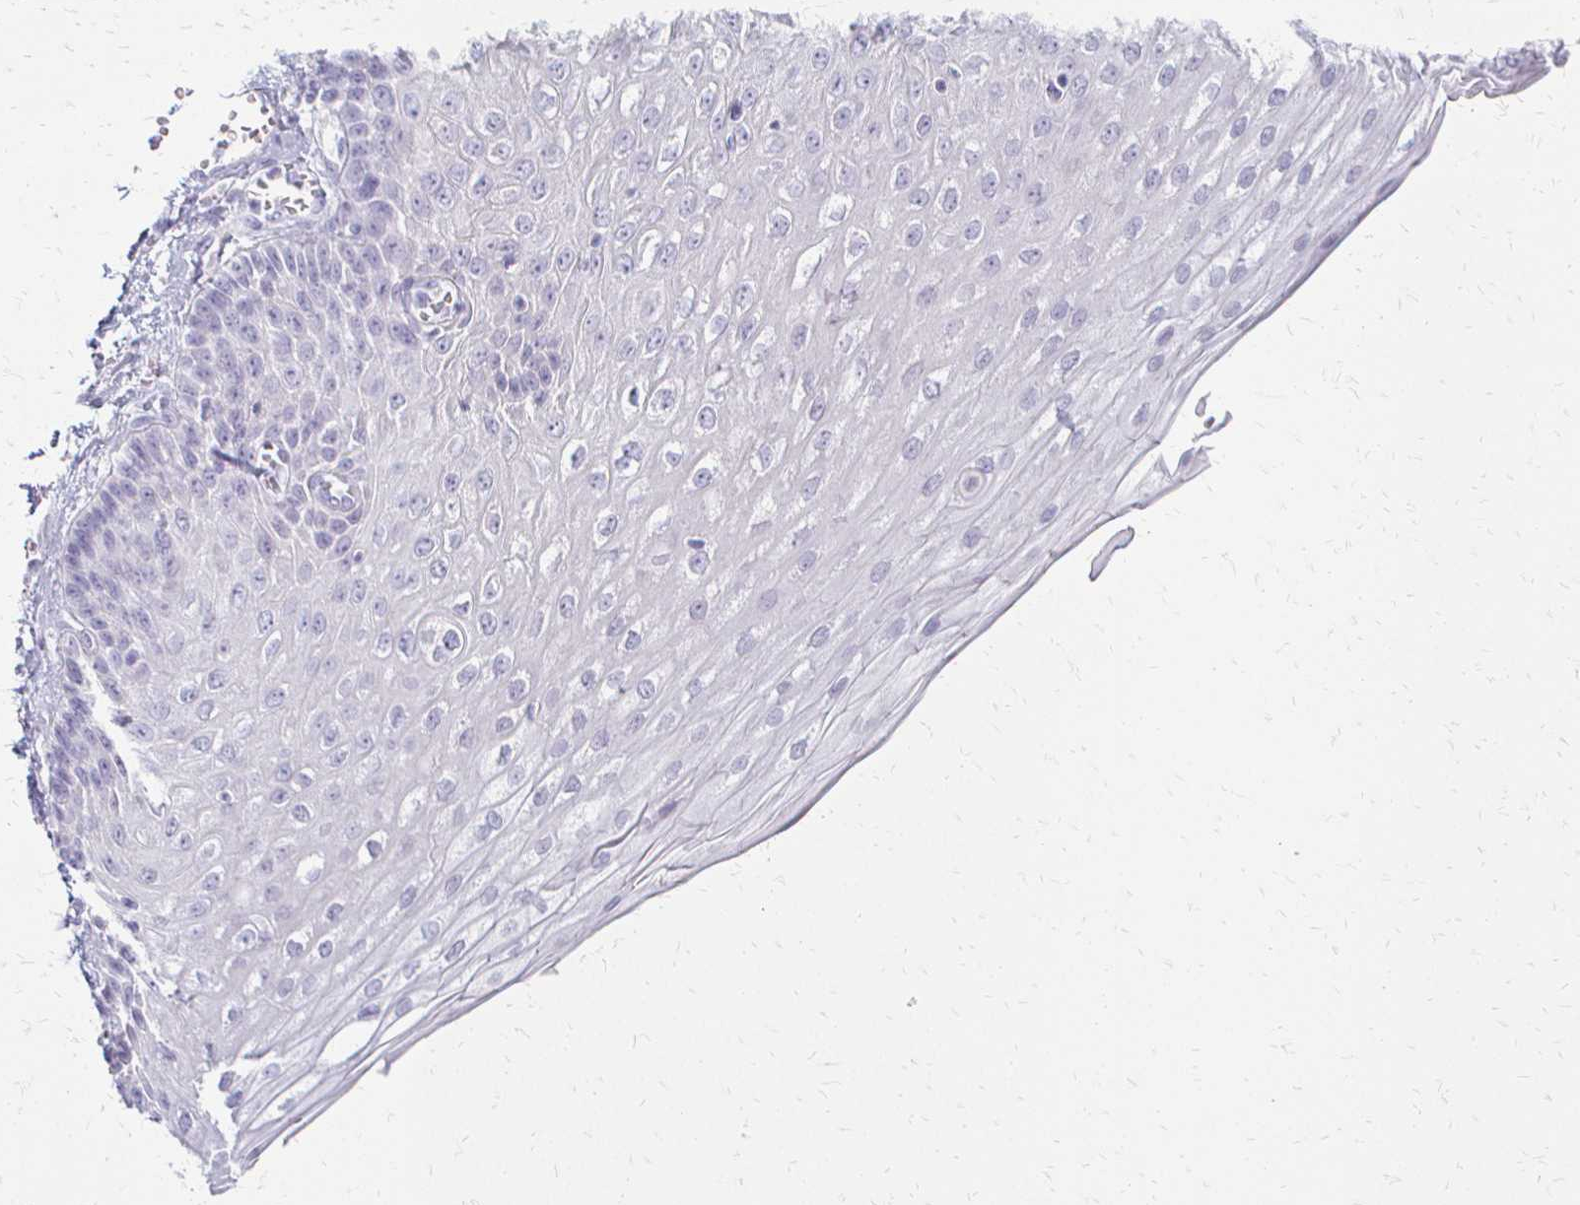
{"staining": {"intensity": "negative", "quantity": "none", "location": "none"}, "tissue": "esophagus", "cell_type": "Squamous epithelial cells", "image_type": "normal", "snomed": [{"axis": "morphology", "description": "Normal tissue, NOS"}, {"axis": "morphology", "description": "Adenocarcinoma, NOS"}, {"axis": "topography", "description": "Esophagus"}], "caption": "Esophagus stained for a protein using immunohistochemistry (IHC) shows no staining squamous epithelial cells.", "gene": "ACP5", "patient": {"sex": "male", "age": 81}}